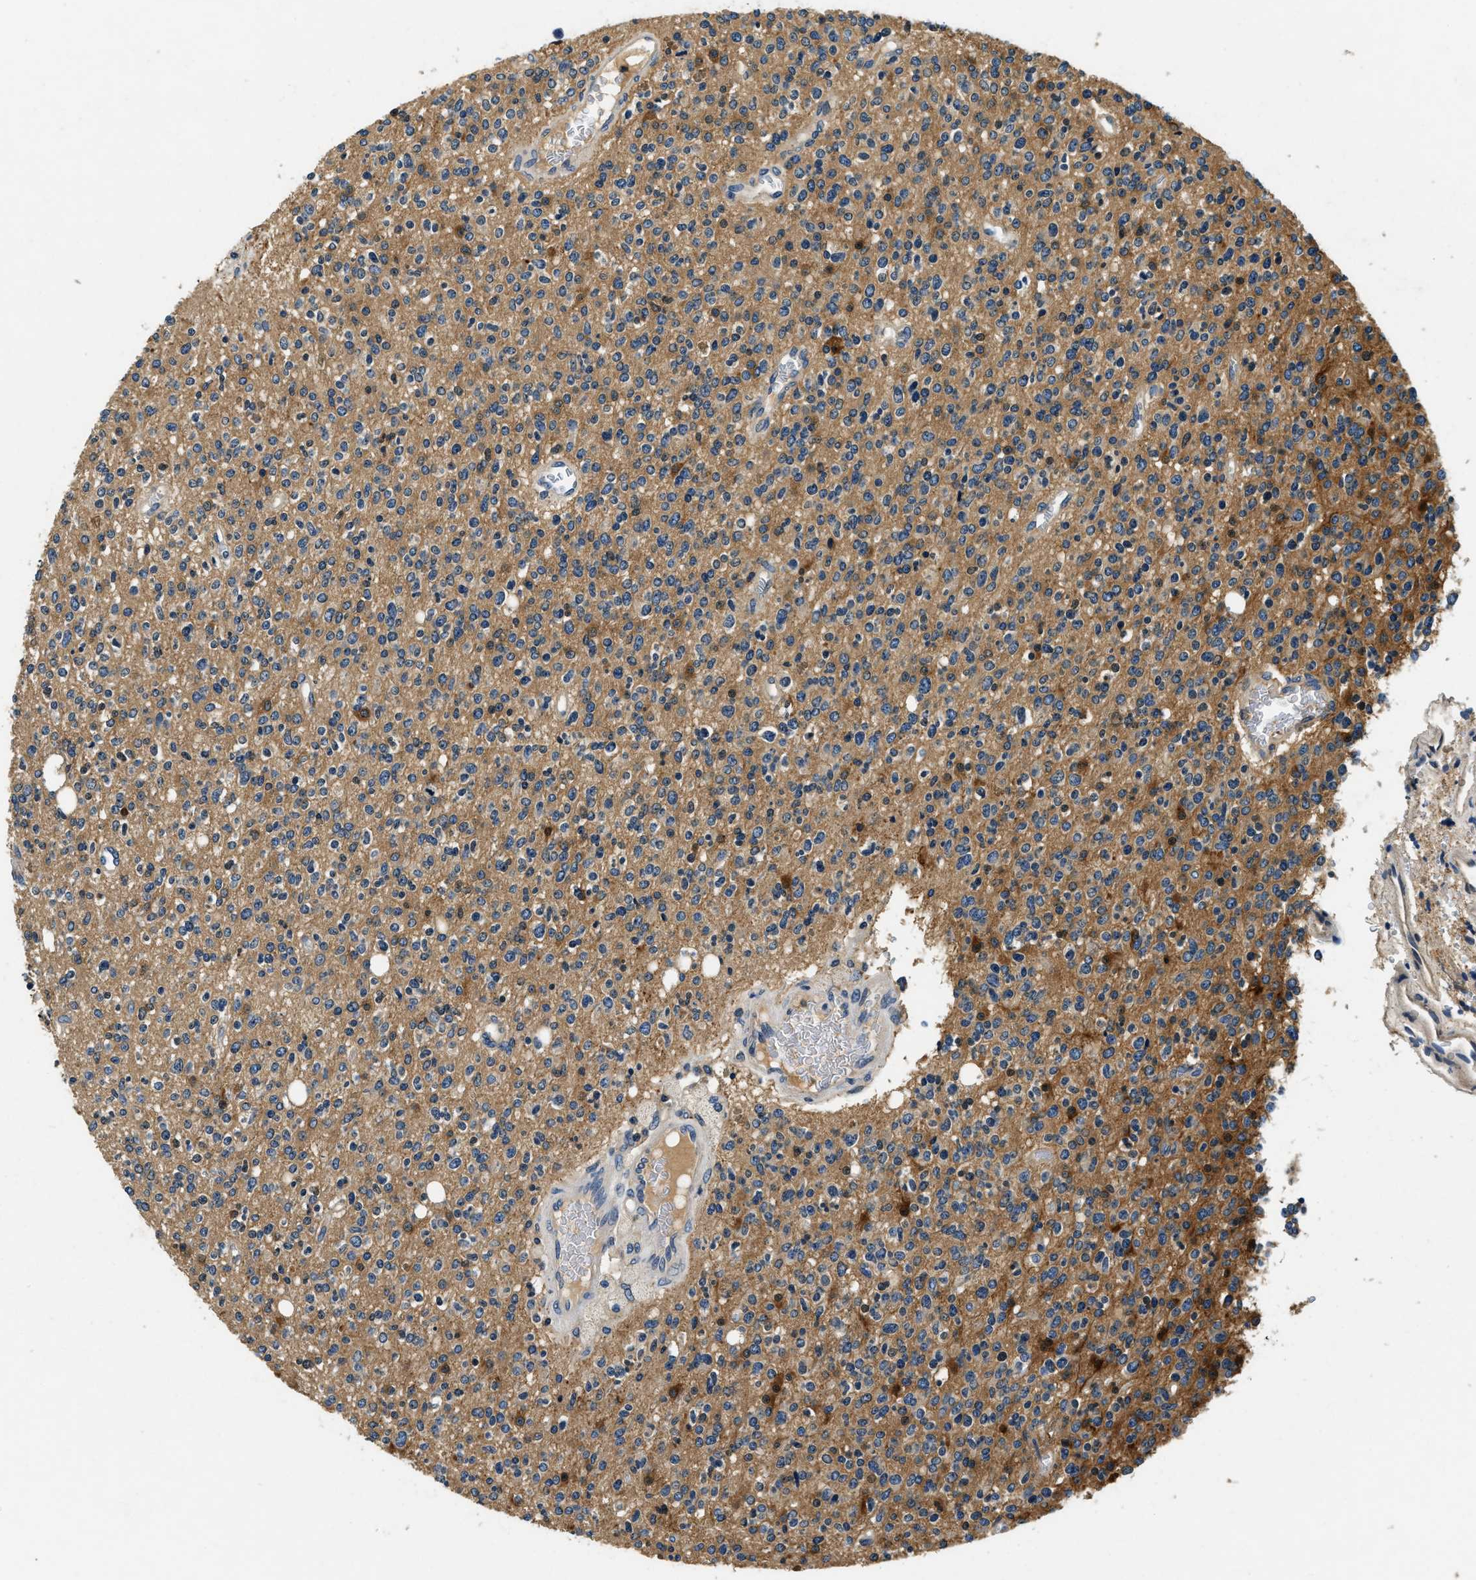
{"staining": {"intensity": "moderate", "quantity": ">75%", "location": "cytoplasmic/membranous"}, "tissue": "glioma", "cell_type": "Tumor cells", "image_type": "cancer", "snomed": [{"axis": "morphology", "description": "Glioma, malignant, High grade"}, {"axis": "topography", "description": "Brain"}], "caption": "A micrograph of malignant glioma (high-grade) stained for a protein exhibits moderate cytoplasmic/membranous brown staining in tumor cells.", "gene": "RESF1", "patient": {"sex": "male", "age": 34}}